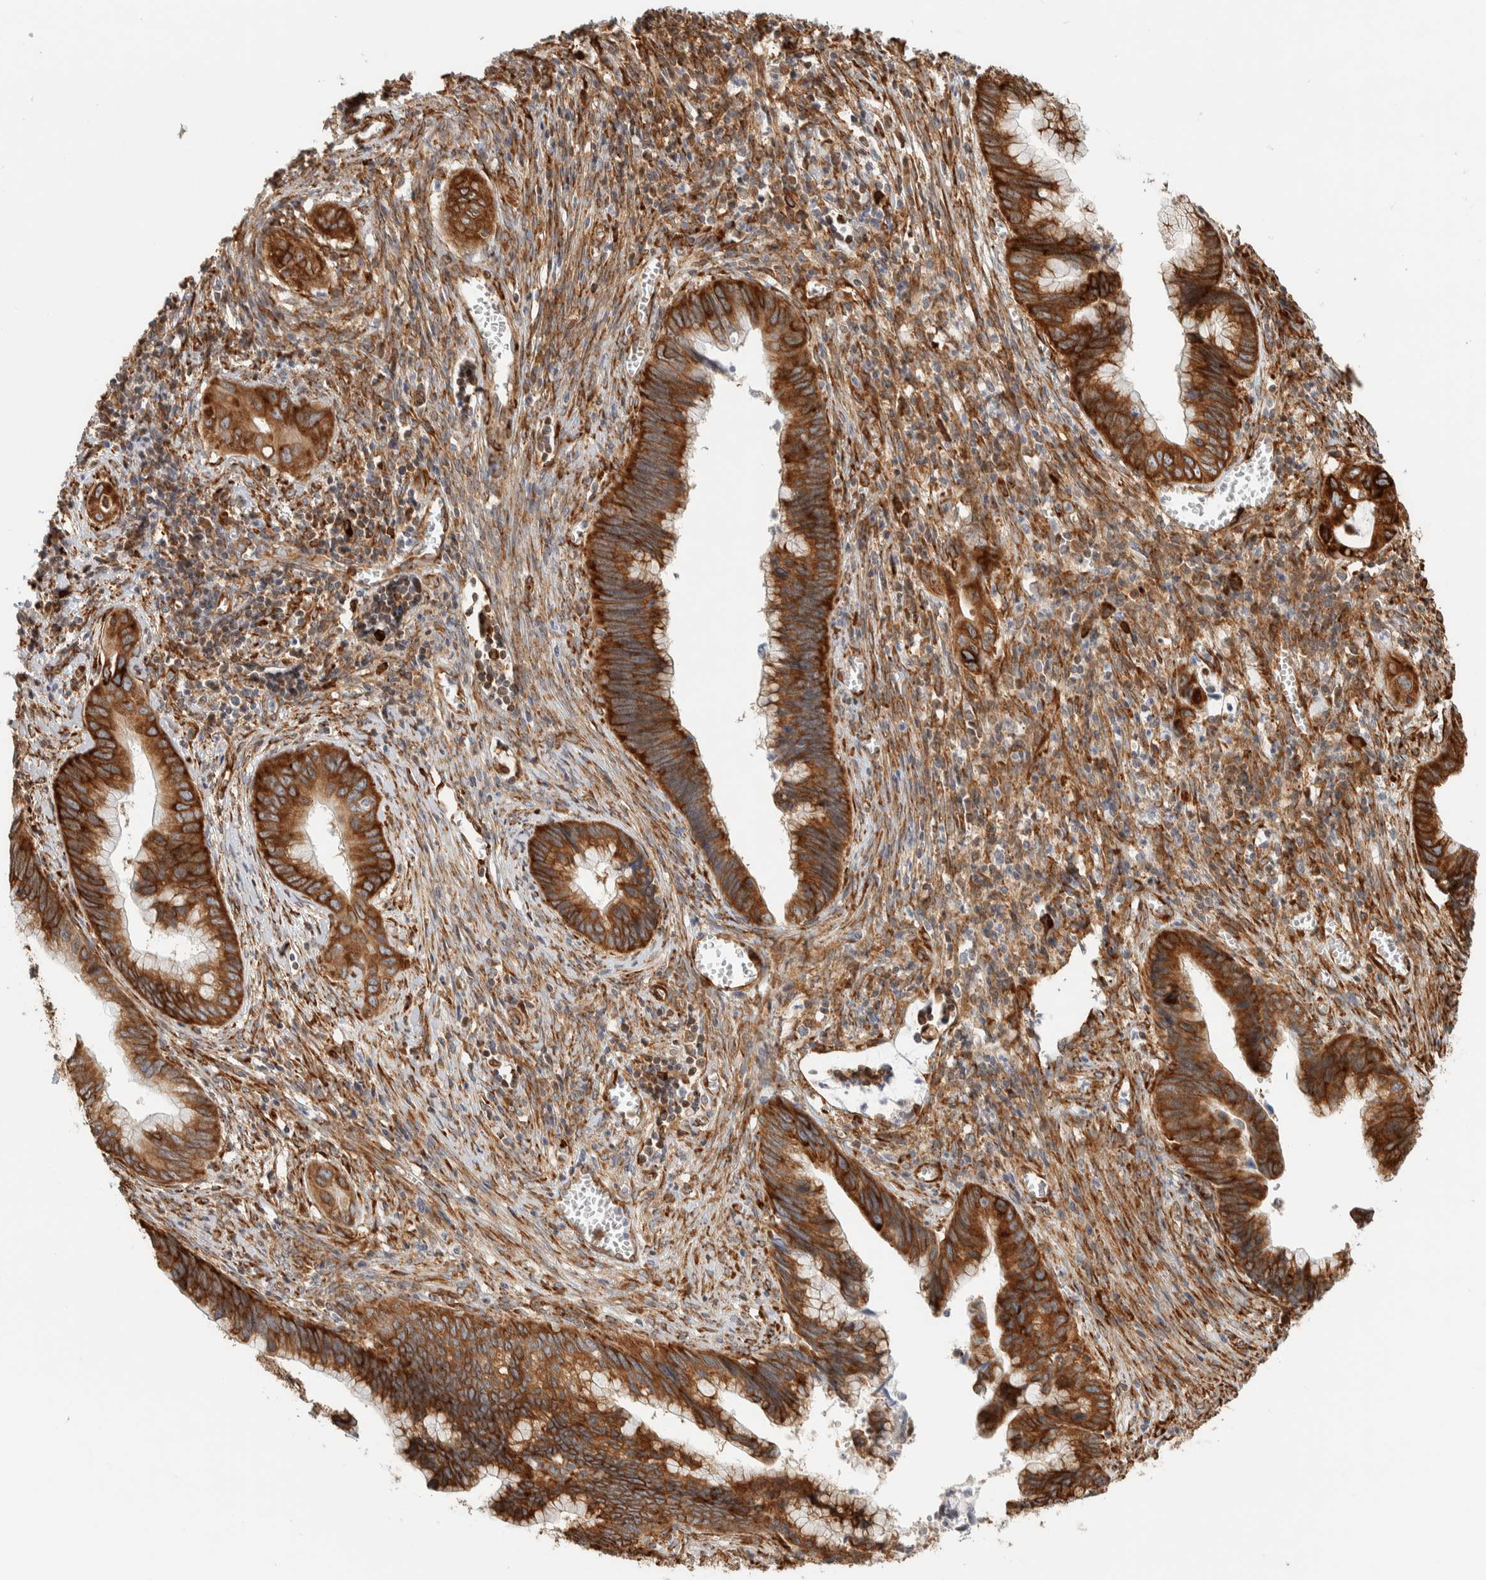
{"staining": {"intensity": "strong", "quantity": ">75%", "location": "cytoplasmic/membranous"}, "tissue": "cervical cancer", "cell_type": "Tumor cells", "image_type": "cancer", "snomed": [{"axis": "morphology", "description": "Adenocarcinoma, NOS"}, {"axis": "topography", "description": "Cervix"}], "caption": "Strong cytoplasmic/membranous staining for a protein is identified in approximately >75% of tumor cells of cervical cancer (adenocarcinoma) using immunohistochemistry (IHC).", "gene": "LLGL2", "patient": {"sex": "female", "age": 44}}